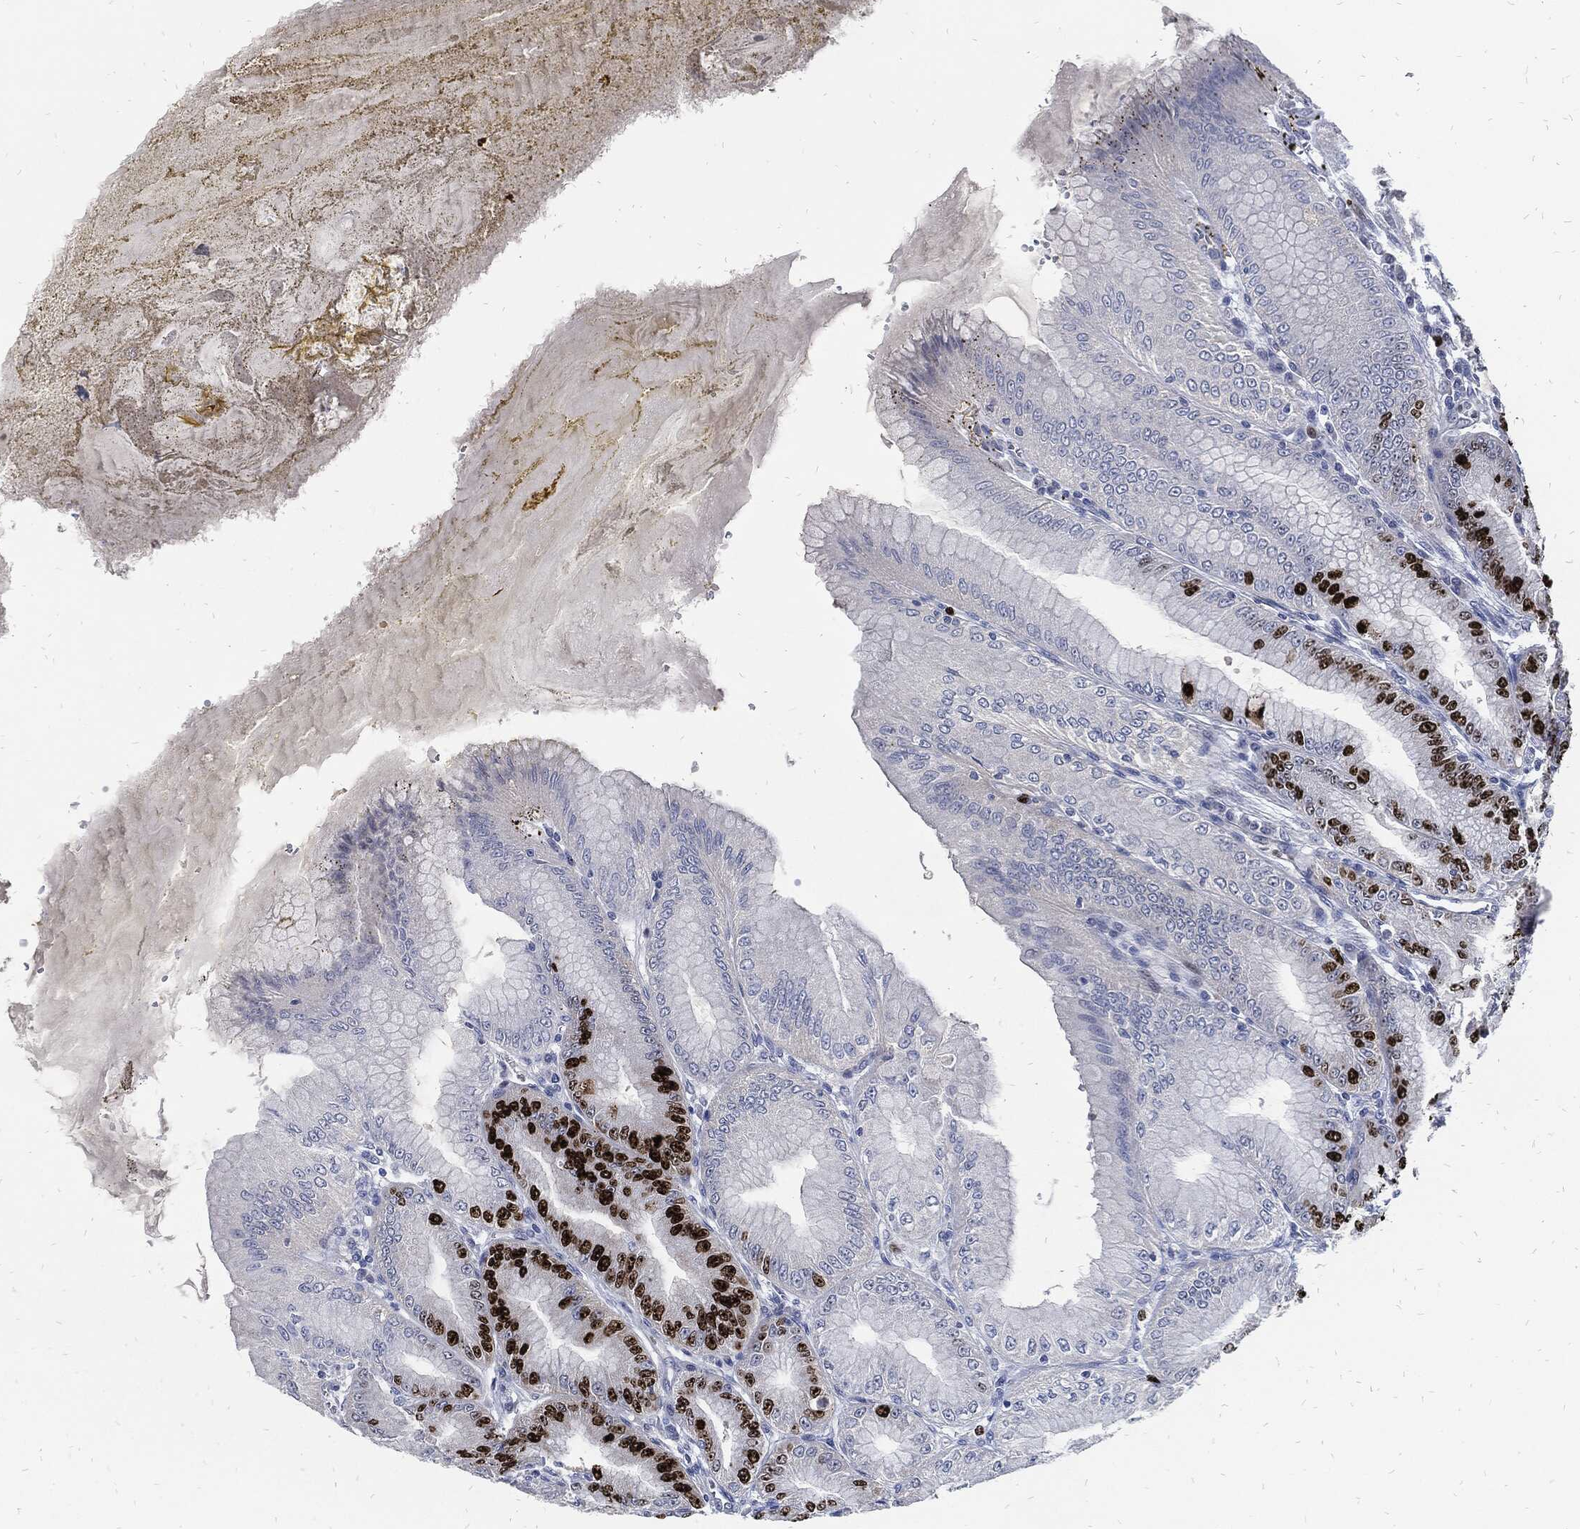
{"staining": {"intensity": "strong", "quantity": "<25%", "location": "nuclear"}, "tissue": "stomach", "cell_type": "Glandular cells", "image_type": "normal", "snomed": [{"axis": "morphology", "description": "Normal tissue, NOS"}, {"axis": "topography", "description": "Stomach"}], "caption": "This is a photomicrograph of immunohistochemistry (IHC) staining of unremarkable stomach, which shows strong expression in the nuclear of glandular cells.", "gene": "MKI67", "patient": {"sex": "male", "age": 71}}